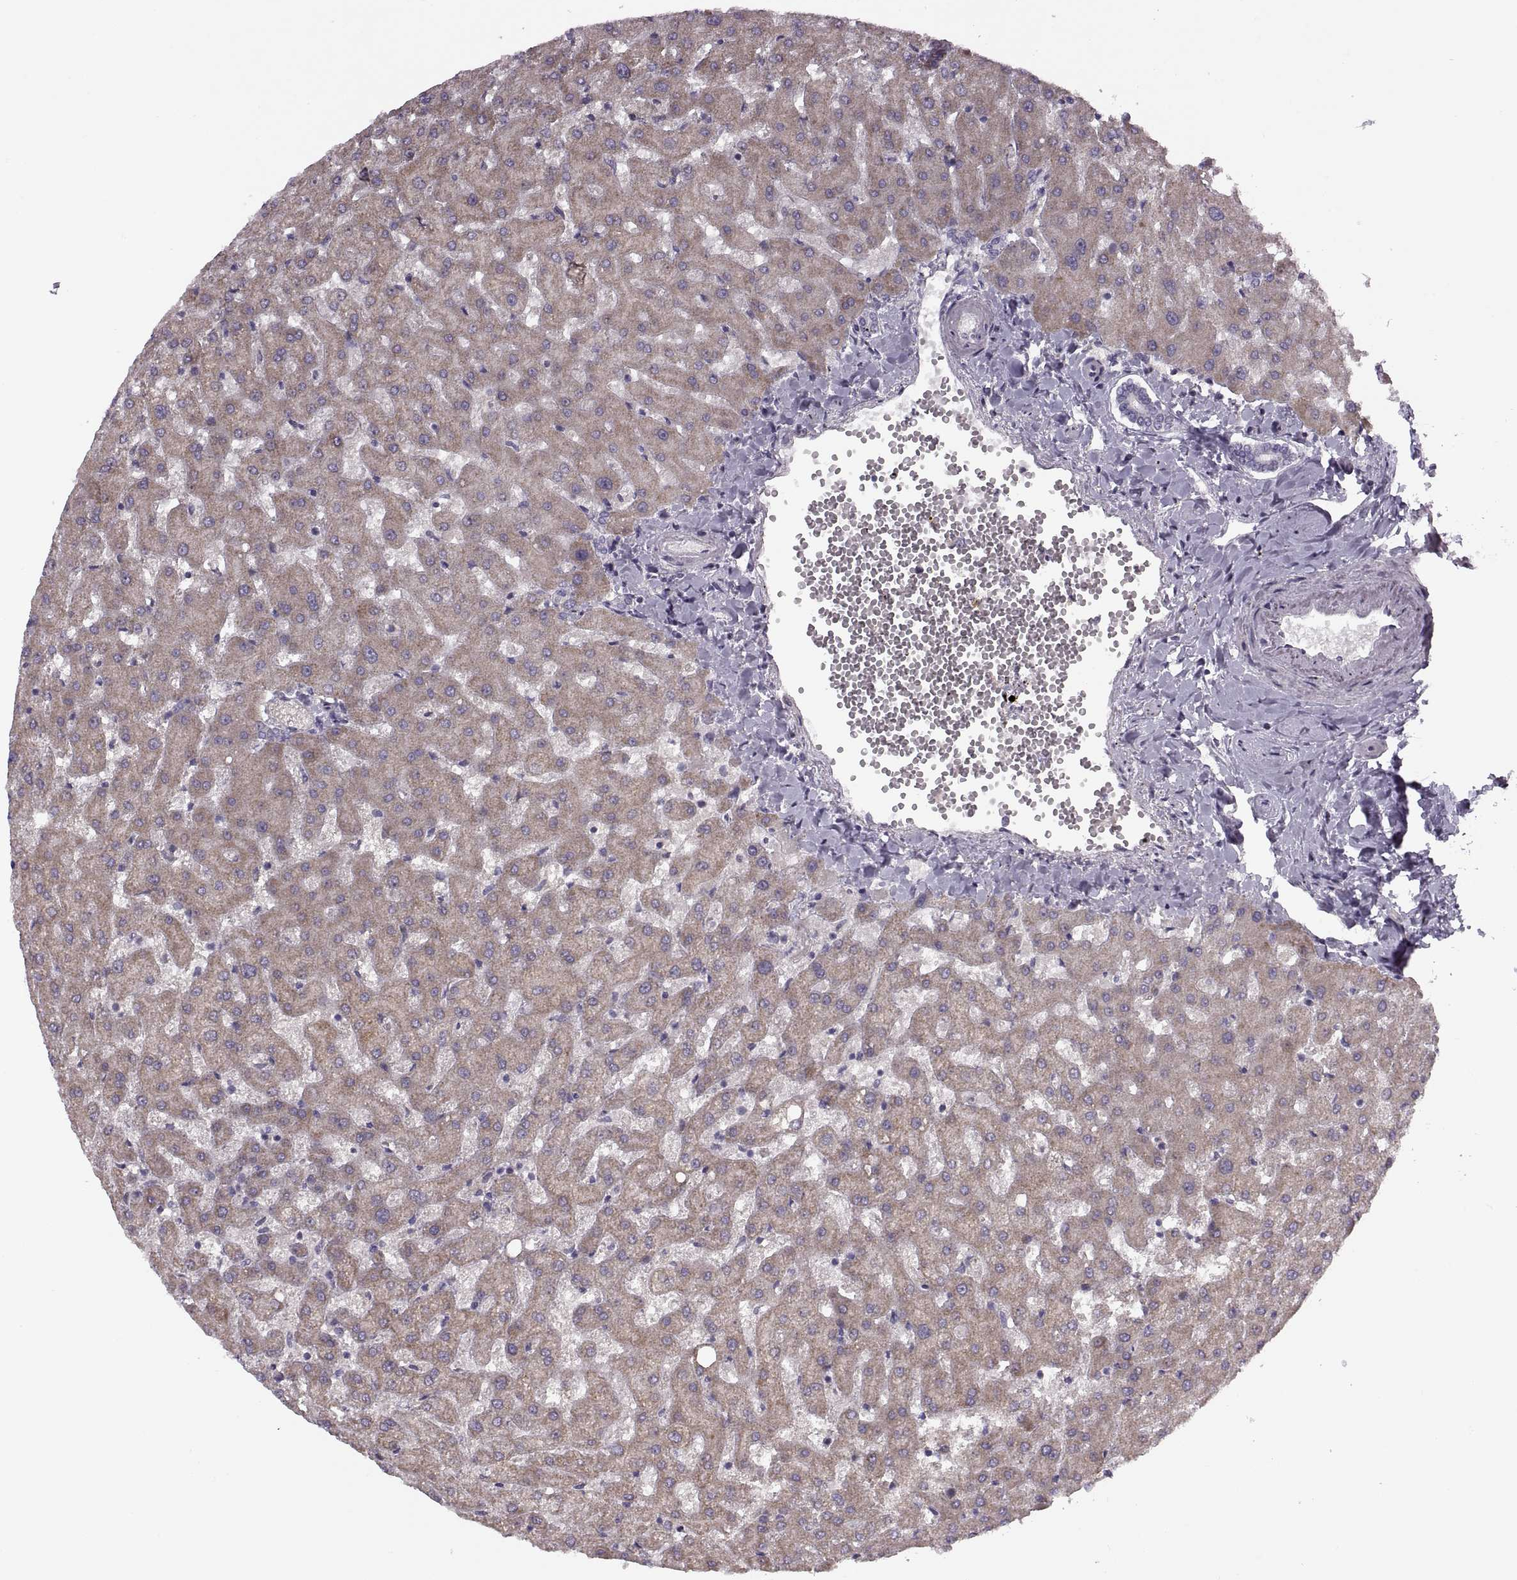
{"staining": {"intensity": "negative", "quantity": "none", "location": "none"}, "tissue": "liver", "cell_type": "Cholangiocytes", "image_type": "normal", "snomed": [{"axis": "morphology", "description": "Normal tissue, NOS"}, {"axis": "topography", "description": "Liver"}], "caption": "Cholangiocytes show no significant staining in unremarkable liver.", "gene": "PIERCE1", "patient": {"sex": "female", "age": 50}}